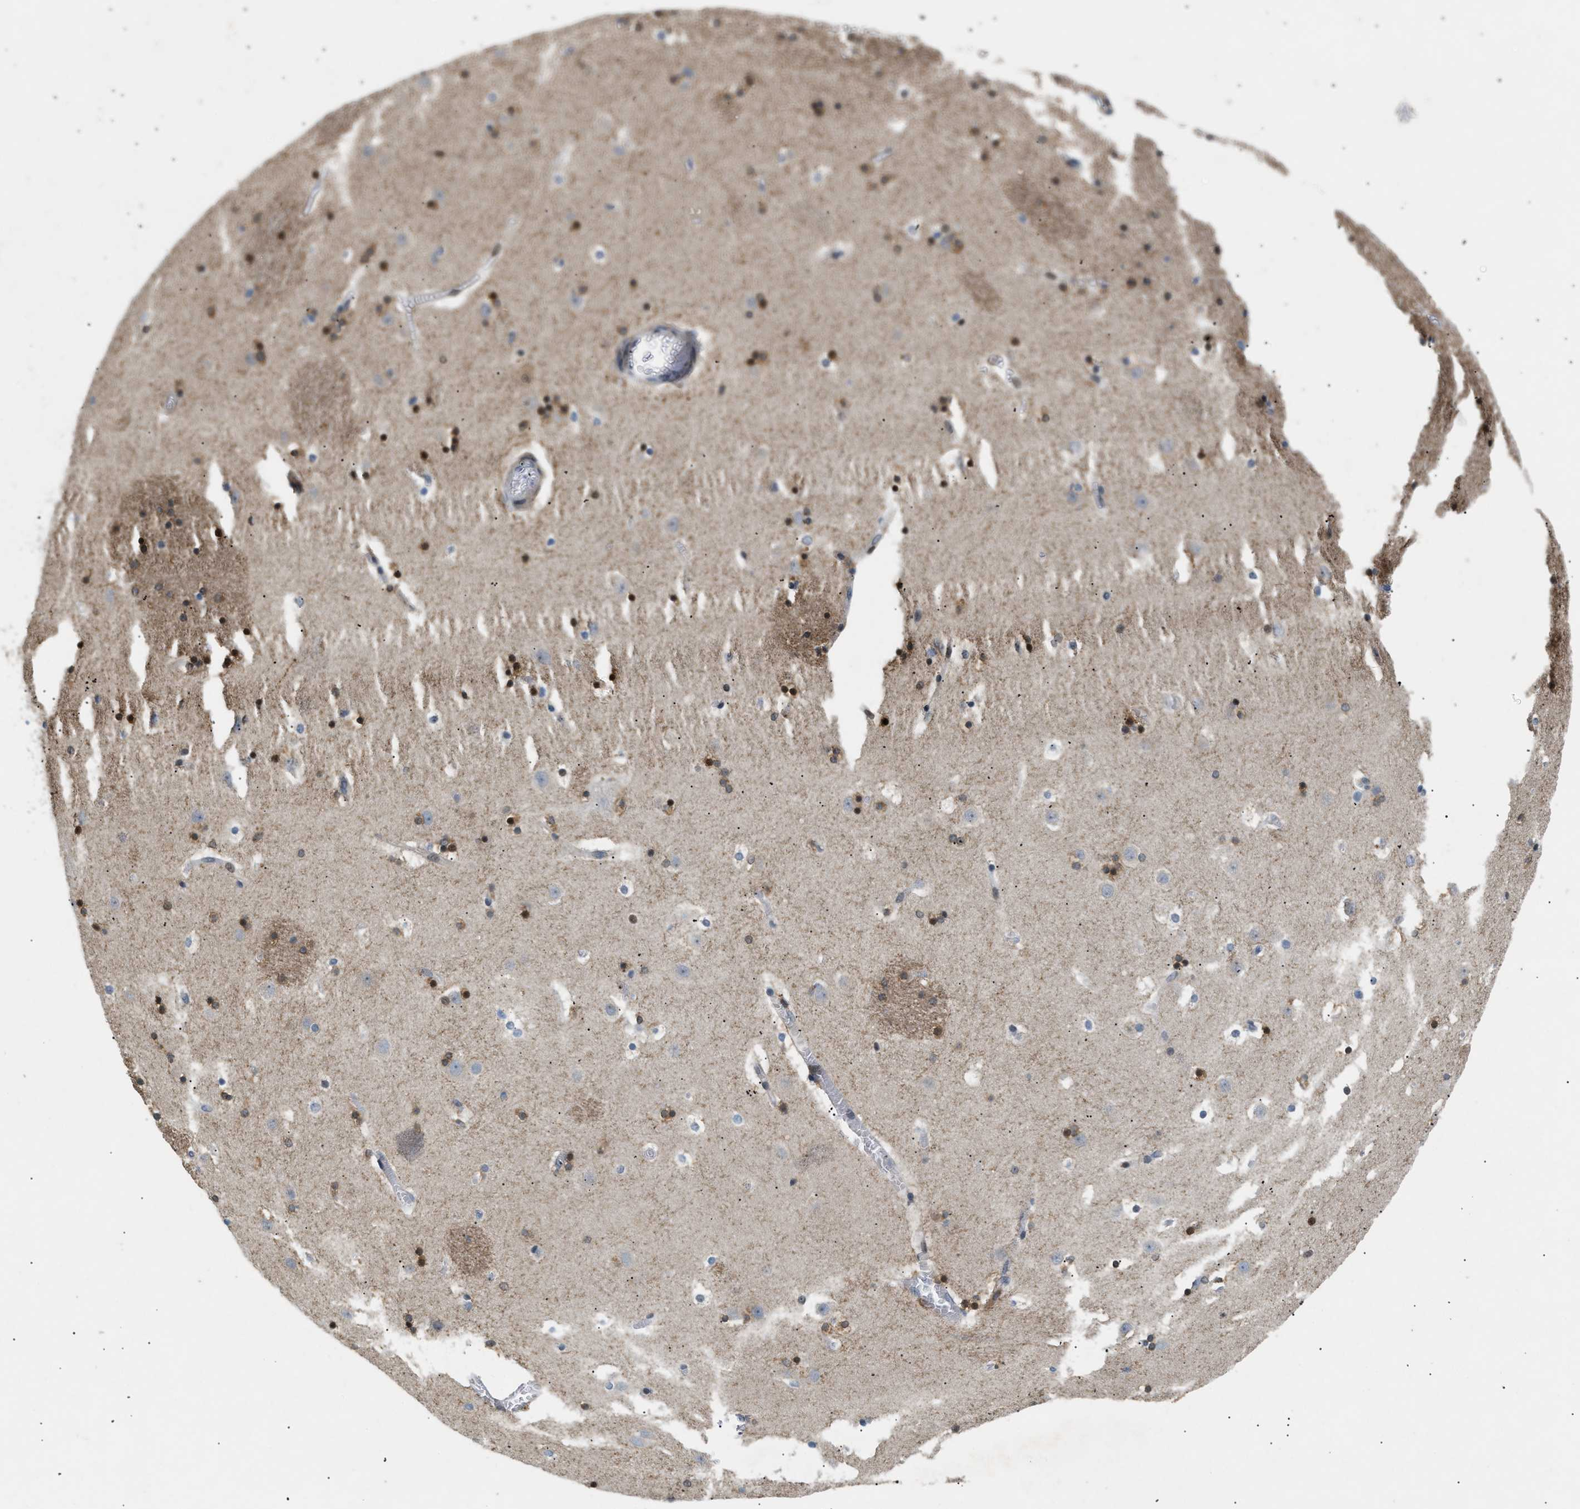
{"staining": {"intensity": "moderate", "quantity": "<25%", "location": "cytoplasmic/membranous,nuclear"}, "tissue": "caudate", "cell_type": "Glial cells", "image_type": "normal", "snomed": [{"axis": "morphology", "description": "Normal tissue, NOS"}, {"axis": "topography", "description": "Lateral ventricle wall"}], "caption": "A histopathology image of caudate stained for a protein demonstrates moderate cytoplasmic/membranous,nuclear brown staining in glial cells. Immunohistochemistry (ihc) stains the protein of interest in brown and the nuclei are stained blue.", "gene": "FARS2", "patient": {"sex": "male", "age": 45}}